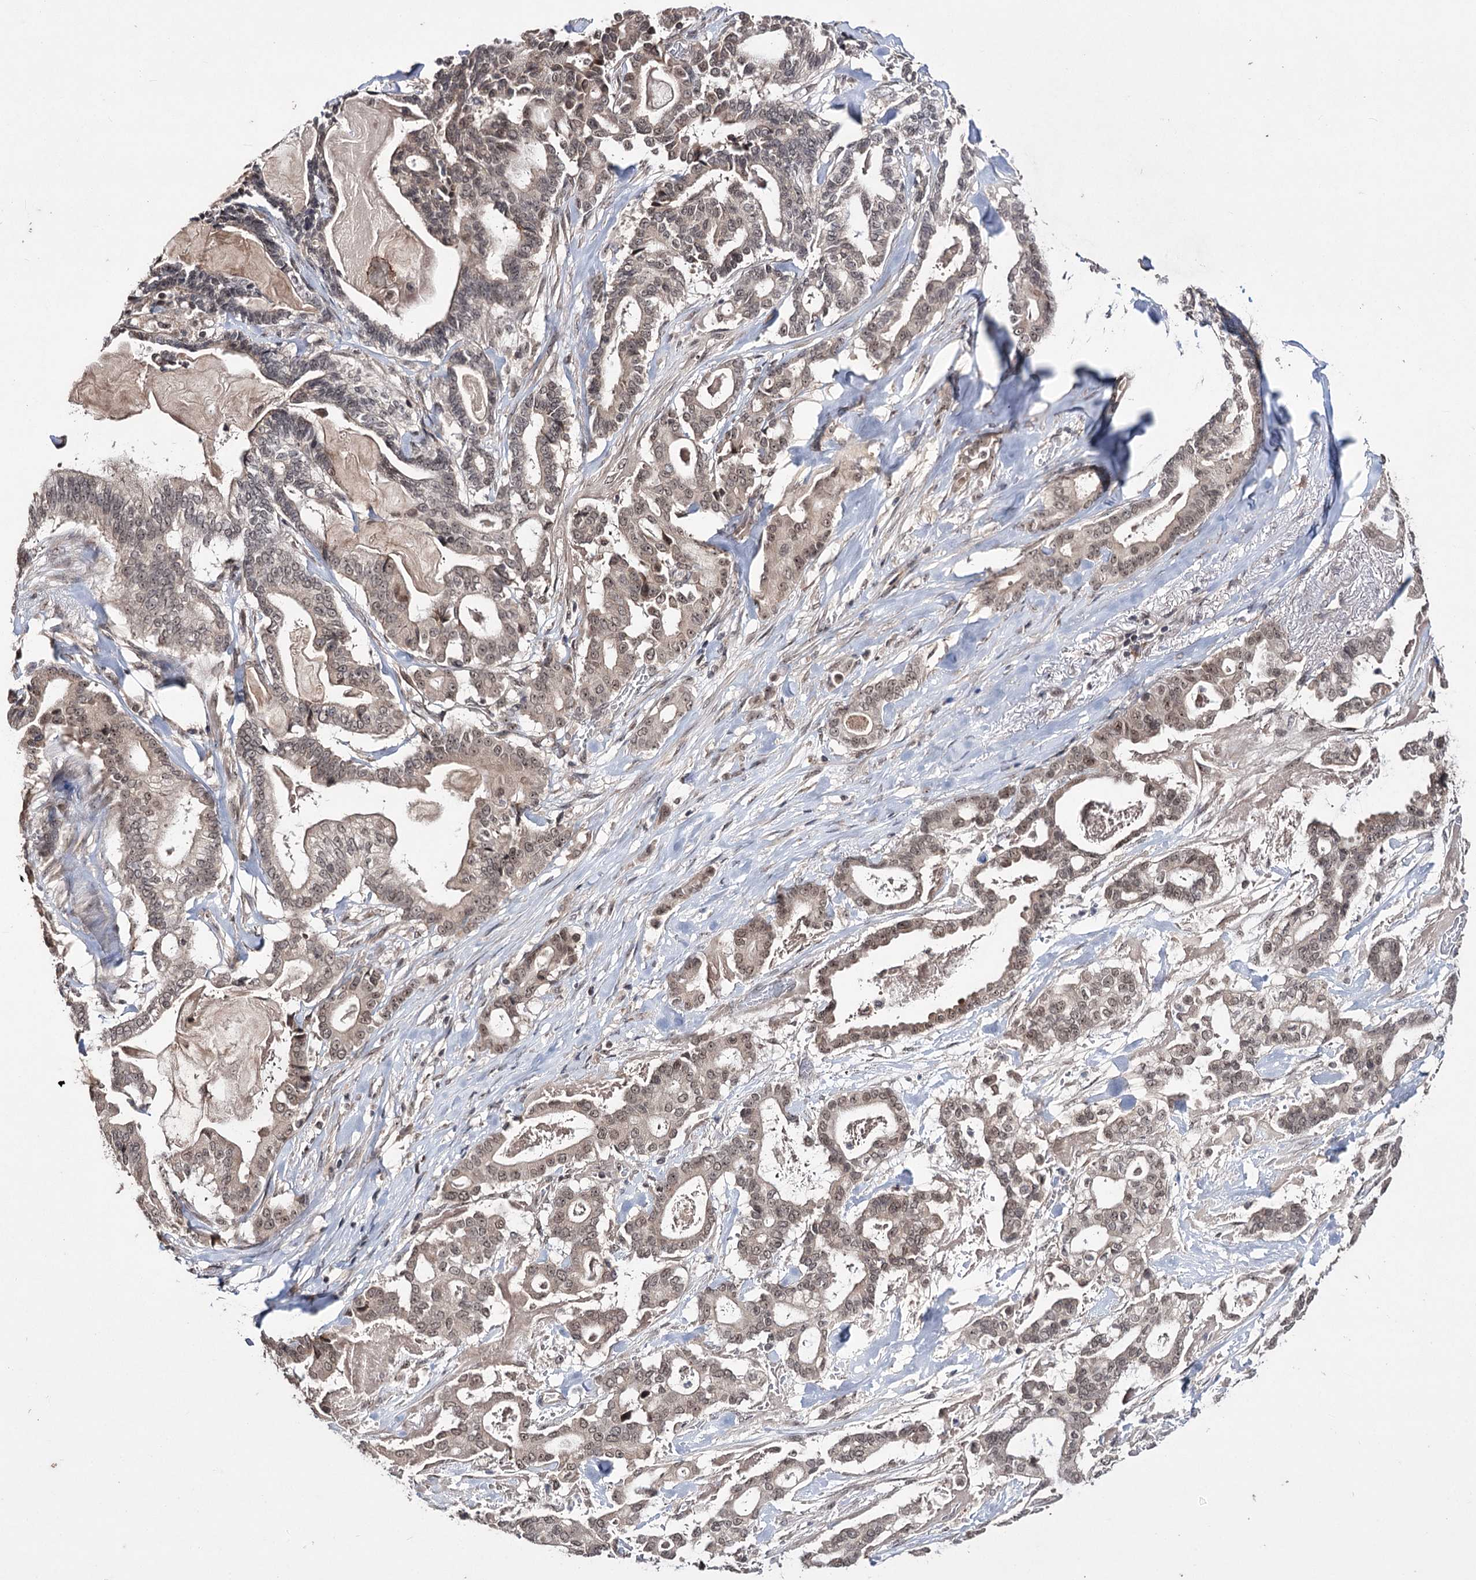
{"staining": {"intensity": "weak", "quantity": ">75%", "location": "nuclear"}, "tissue": "pancreatic cancer", "cell_type": "Tumor cells", "image_type": "cancer", "snomed": [{"axis": "morphology", "description": "Adenocarcinoma, NOS"}, {"axis": "topography", "description": "Pancreas"}], "caption": "Immunohistochemistry (IHC) of human pancreatic cancer shows low levels of weak nuclear staining in approximately >75% of tumor cells.", "gene": "VGLL4", "patient": {"sex": "male", "age": 63}}